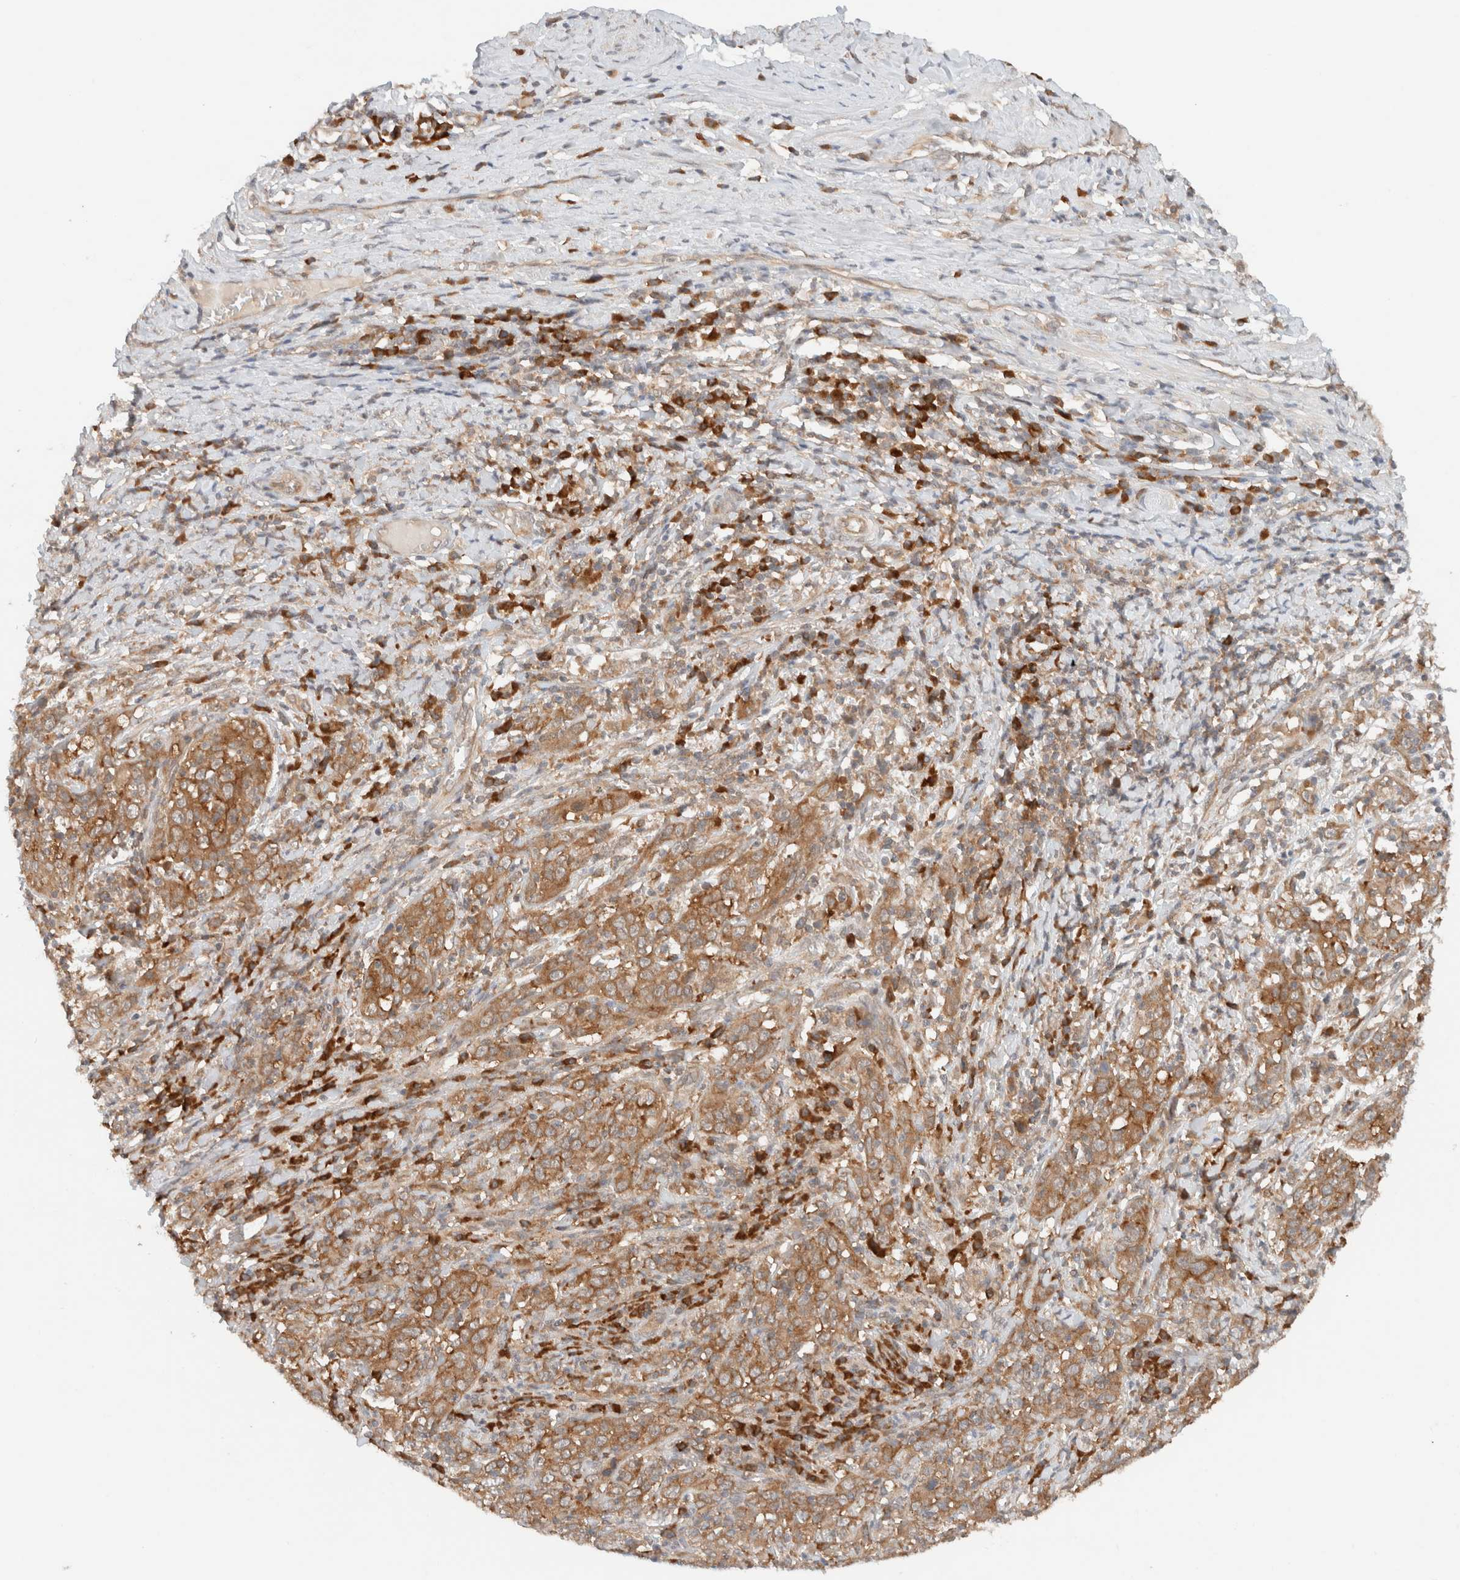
{"staining": {"intensity": "moderate", "quantity": ">75%", "location": "cytoplasmic/membranous"}, "tissue": "cervical cancer", "cell_type": "Tumor cells", "image_type": "cancer", "snomed": [{"axis": "morphology", "description": "Squamous cell carcinoma, NOS"}, {"axis": "topography", "description": "Cervix"}], "caption": "A high-resolution histopathology image shows immunohistochemistry staining of squamous cell carcinoma (cervical), which displays moderate cytoplasmic/membranous expression in about >75% of tumor cells. The staining was performed using DAB (3,3'-diaminobenzidine) to visualize the protein expression in brown, while the nuclei were stained in blue with hematoxylin (Magnification: 20x).", "gene": "ARFGEF2", "patient": {"sex": "female", "age": 46}}